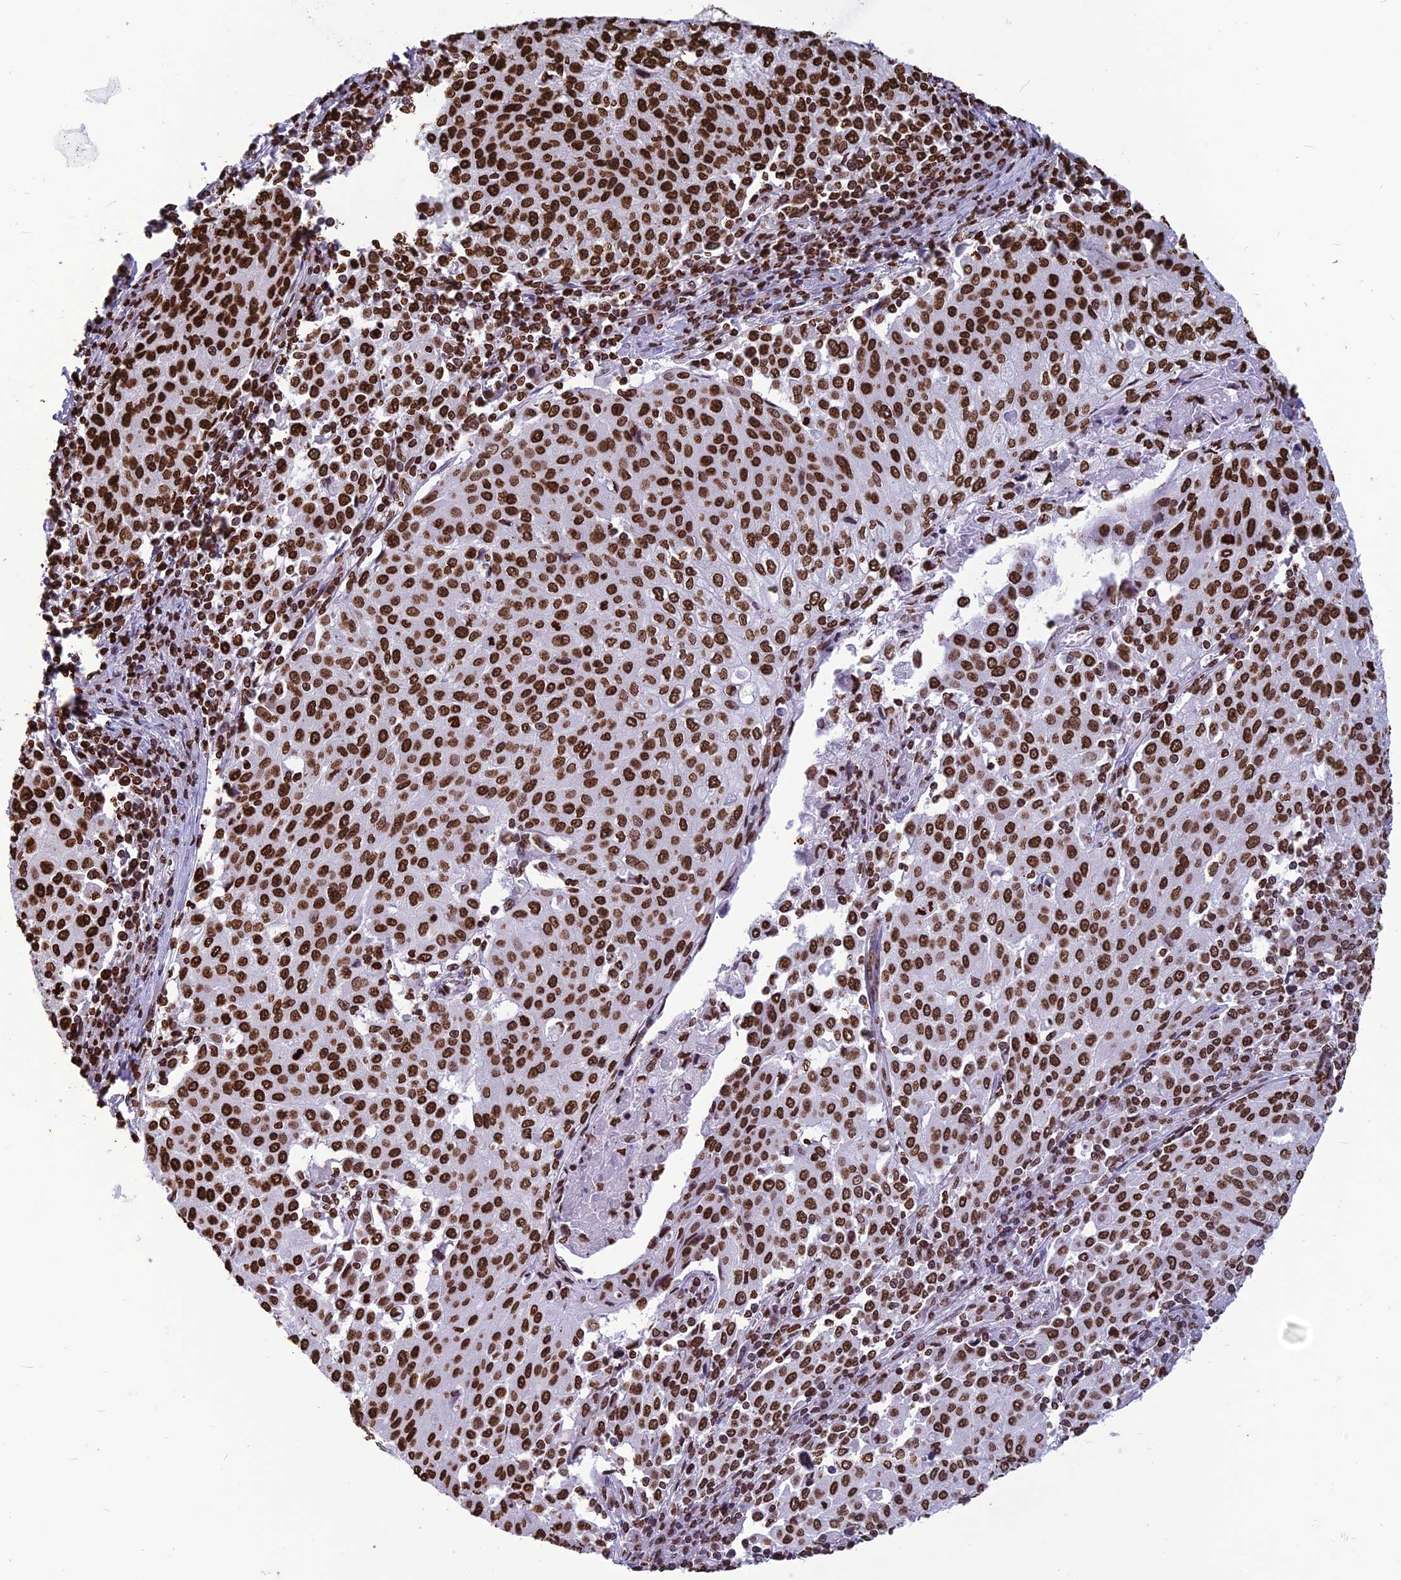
{"staining": {"intensity": "strong", "quantity": ">75%", "location": "nuclear"}, "tissue": "cervical cancer", "cell_type": "Tumor cells", "image_type": "cancer", "snomed": [{"axis": "morphology", "description": "Squamous cell carcinoma, NOS"}, {"axis": "topography", "description": "Cervix"}], "caption": "This micrograph exhibits IHC staining of human cervical cancer (squamous cell carcinoma), with high strong nuclear positivity in approximately >75% of tumor cells.", "gene": "AKAP17A", "patient": {"sex": "female", "age": 46}}